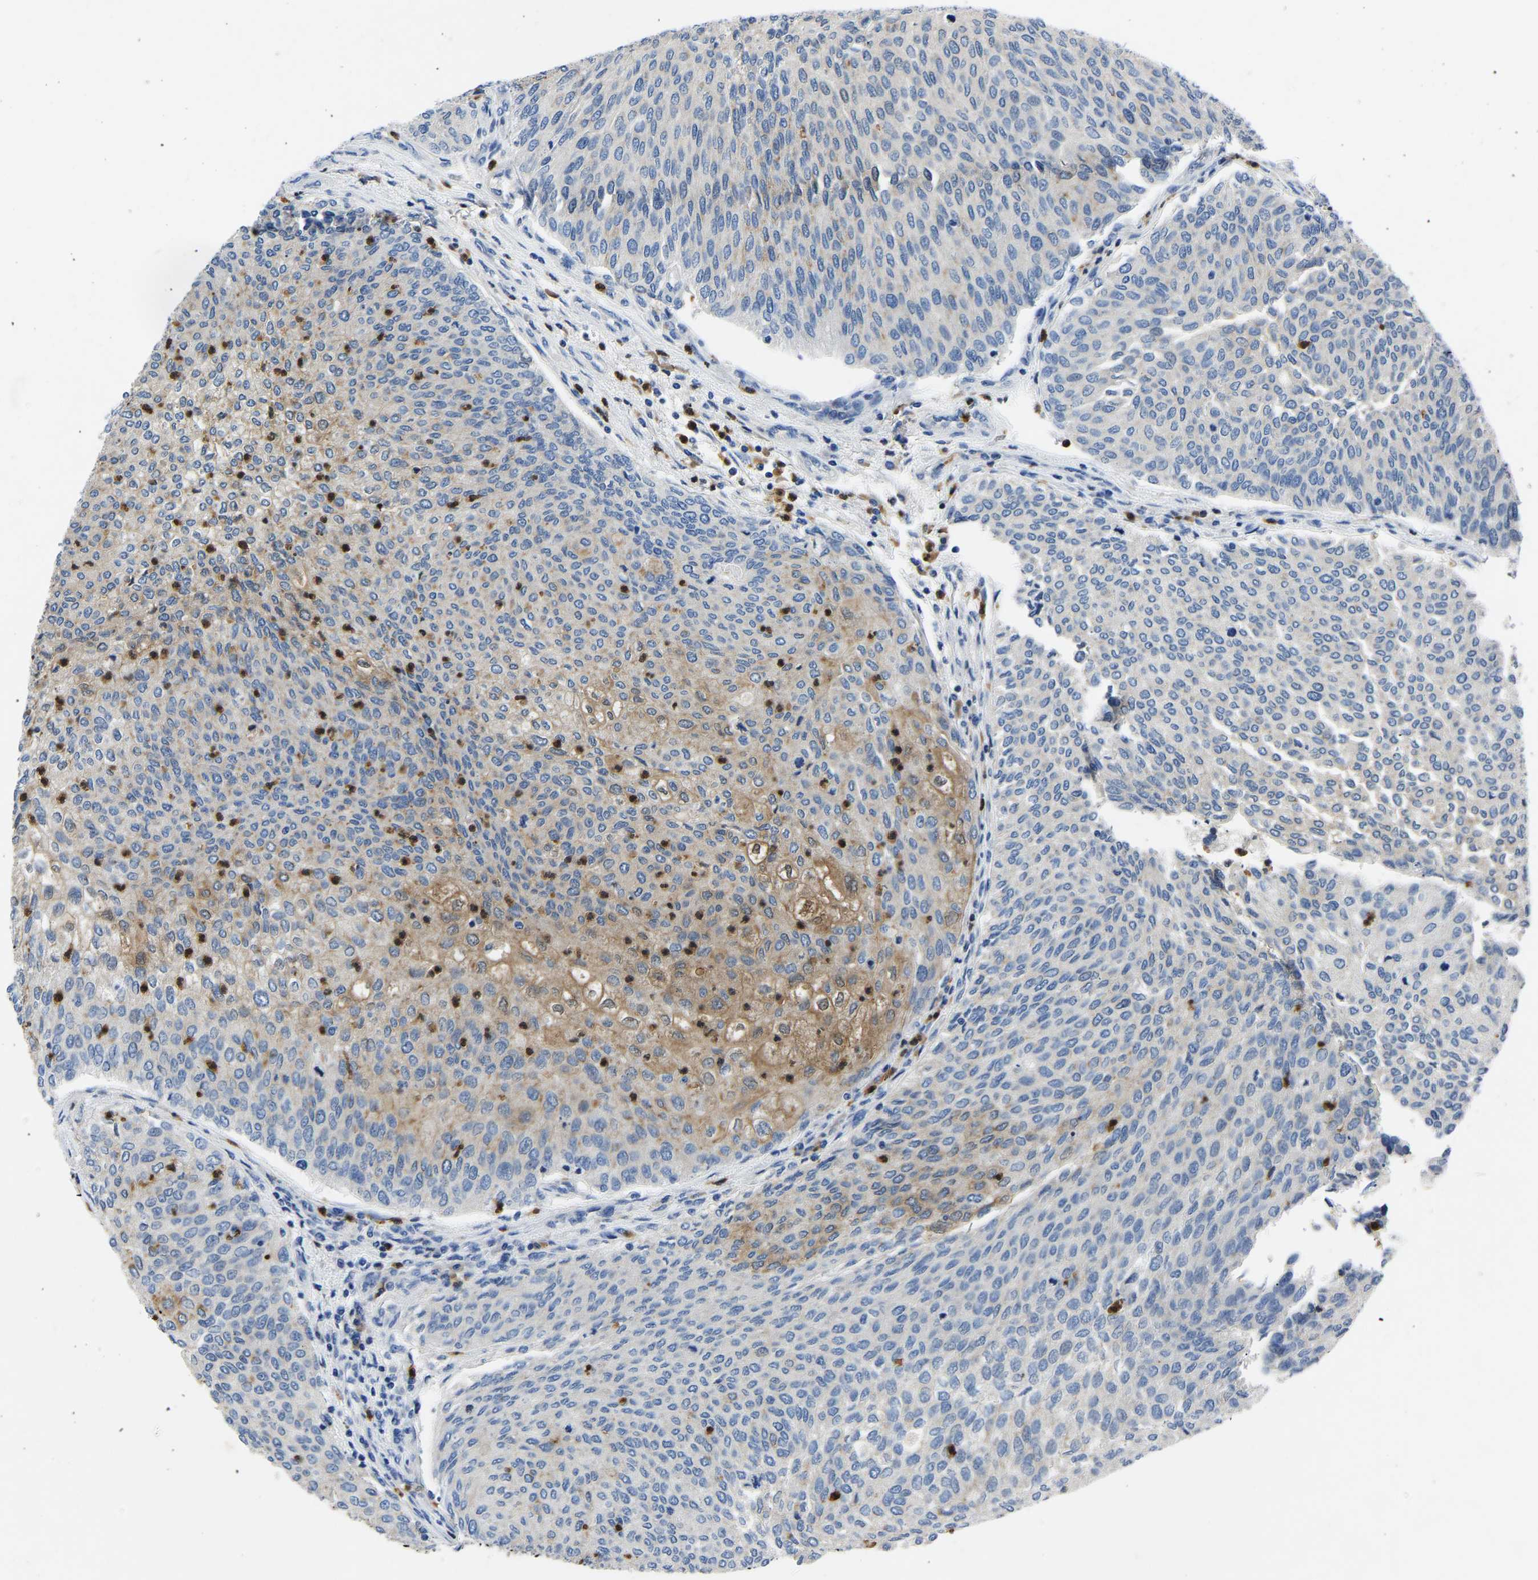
{"staining": {"intensity": "weak", "quantity": "<25%", "location": "cytoplasmic/membranous"}, "tissue": "urothelial cancer", "cell_type": "Tumor cells", "image_type": "cancer", "snomed": [{"axis": "morphology", "description": "Urothelial carcinoma, Low grade"}, {"axis": "topography", "description": "Urinary bladder"}], "caption": "A high-resolution photomicrograph shows immunohistochemistry staining of urothelial cancer, which reveals no significant staining in tumor cells. The staining was performed using DAB to visualize the protein expression in brown, while the nuclei were stained in blue with hematoxylin (Magnification: 20x).", "gene": "TOR1B", "patient": {"sex": "female", "age": 79}}